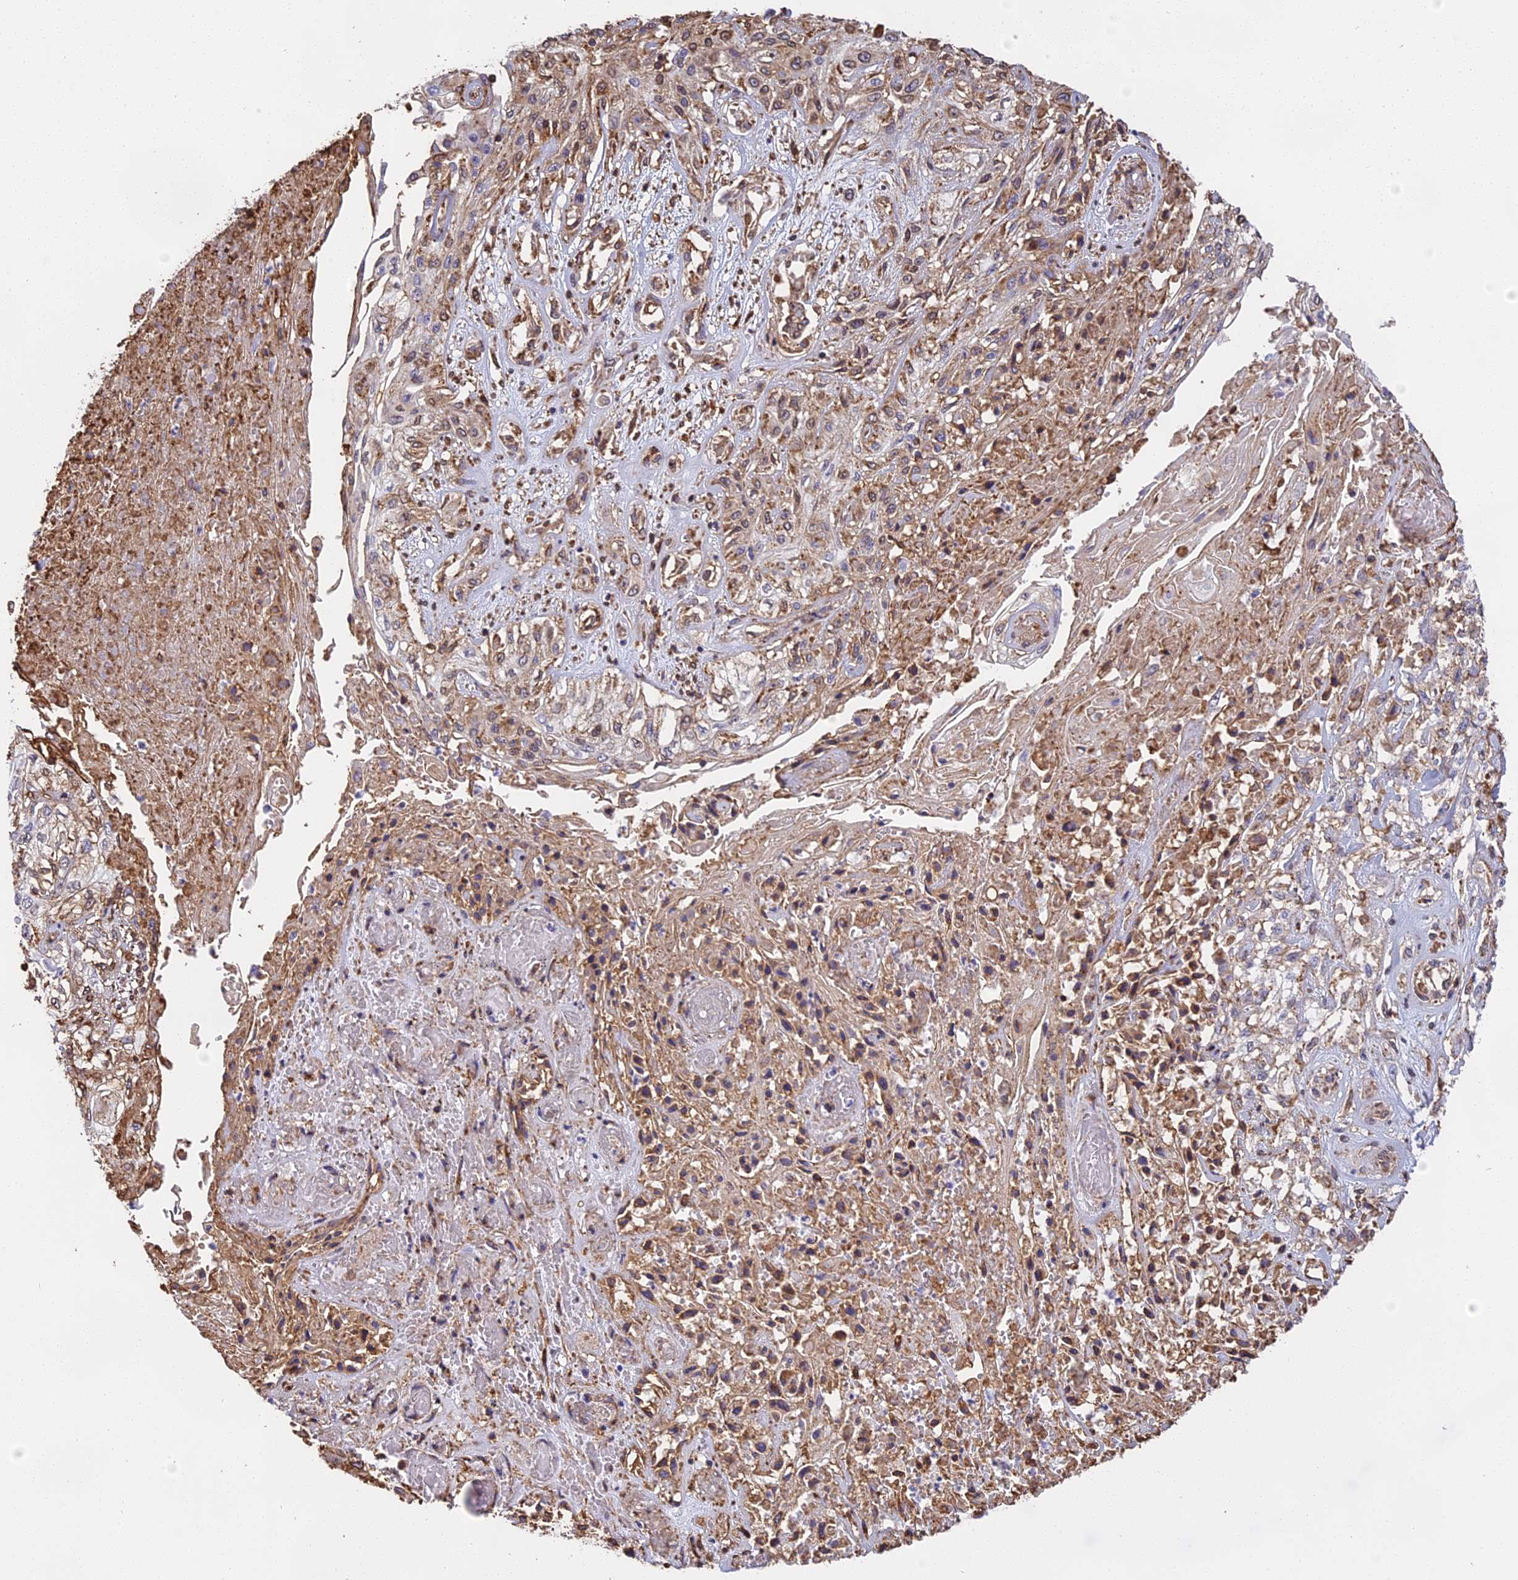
{"staining": {"intensity": "weak", "quantity": "<25%", "location": "cytoplasmic/membranous"}, "tissue": "skin cancer", "cell_type": "Tumor cells", "image_type": "cancer", "snomed": [{"axis": "morphology", "description": "Squamous cell carcinoma, NOS"}, {"axis": "morphology", "description": "Squamous cell carcinoma, metastatic, NOS"}, {"axis": "topography", "description": "Skin"}, {"axis": "topography", "description": "Lymph node"}], "caption": "DAB (3,3'-diaminobenzidine) immunohistochemical staining of human skin metastatic squamous cell carcinoma shows no significant staining in tumor cells.", "gene": "TMEM255B", "patient": {"sex": "male", "age": 75}}